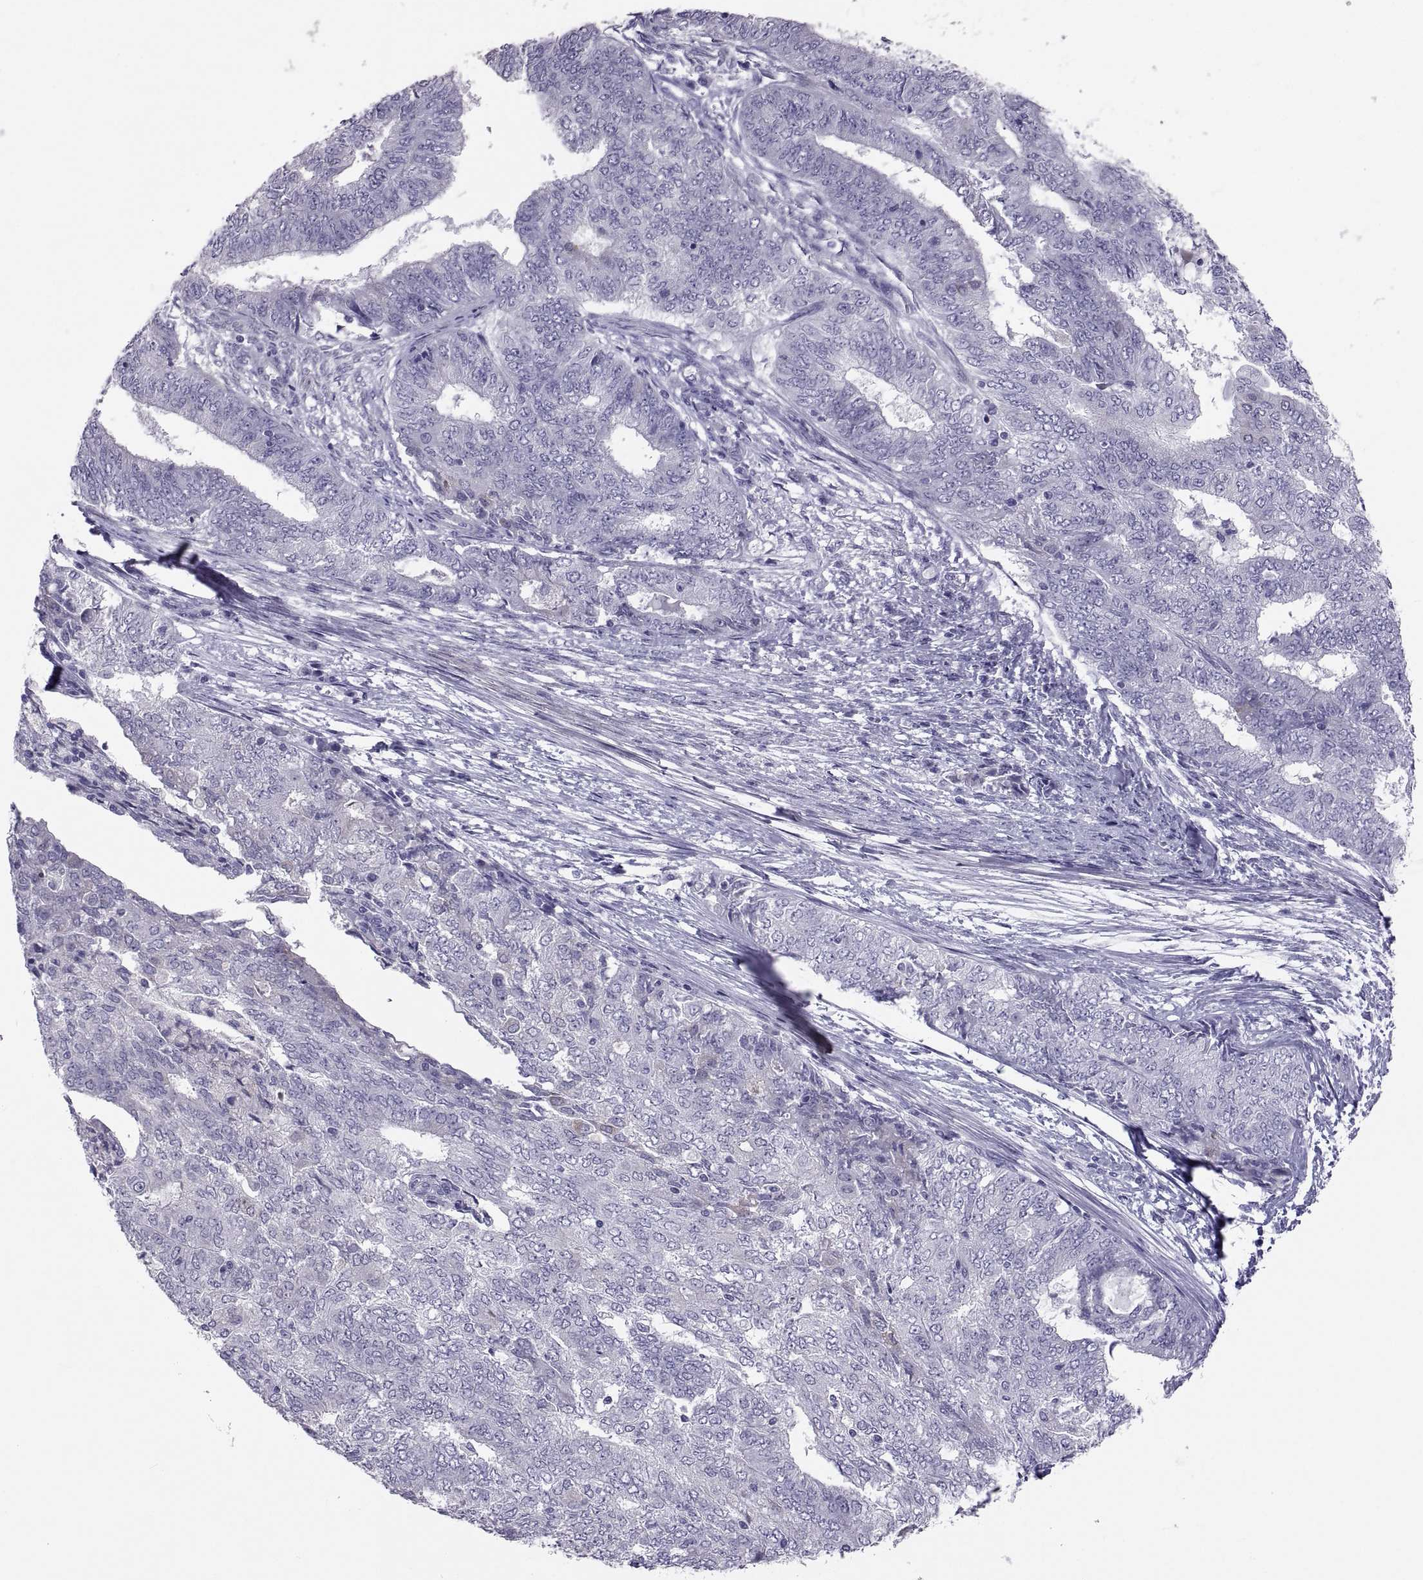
{"staining": {"intensity": "negative", "quantity": "none", "location": "none"}, "tissue": "endometrial cancer", "cell_type": "Tumor cells", "image_type": "cancer", "snomed": [{"axis": "morphology", "description": "Adenocarcinoma, NOS"}, {"axis": "topography", "description": "Endometrium"}], "caption": "The photomicrograph shows no significant staining in tumor cells of endometrial adenocarcinoma. Nuclei are stained in blue.", "gene": "IGSF1", "patient": {"sex": "female", "age": 62}}